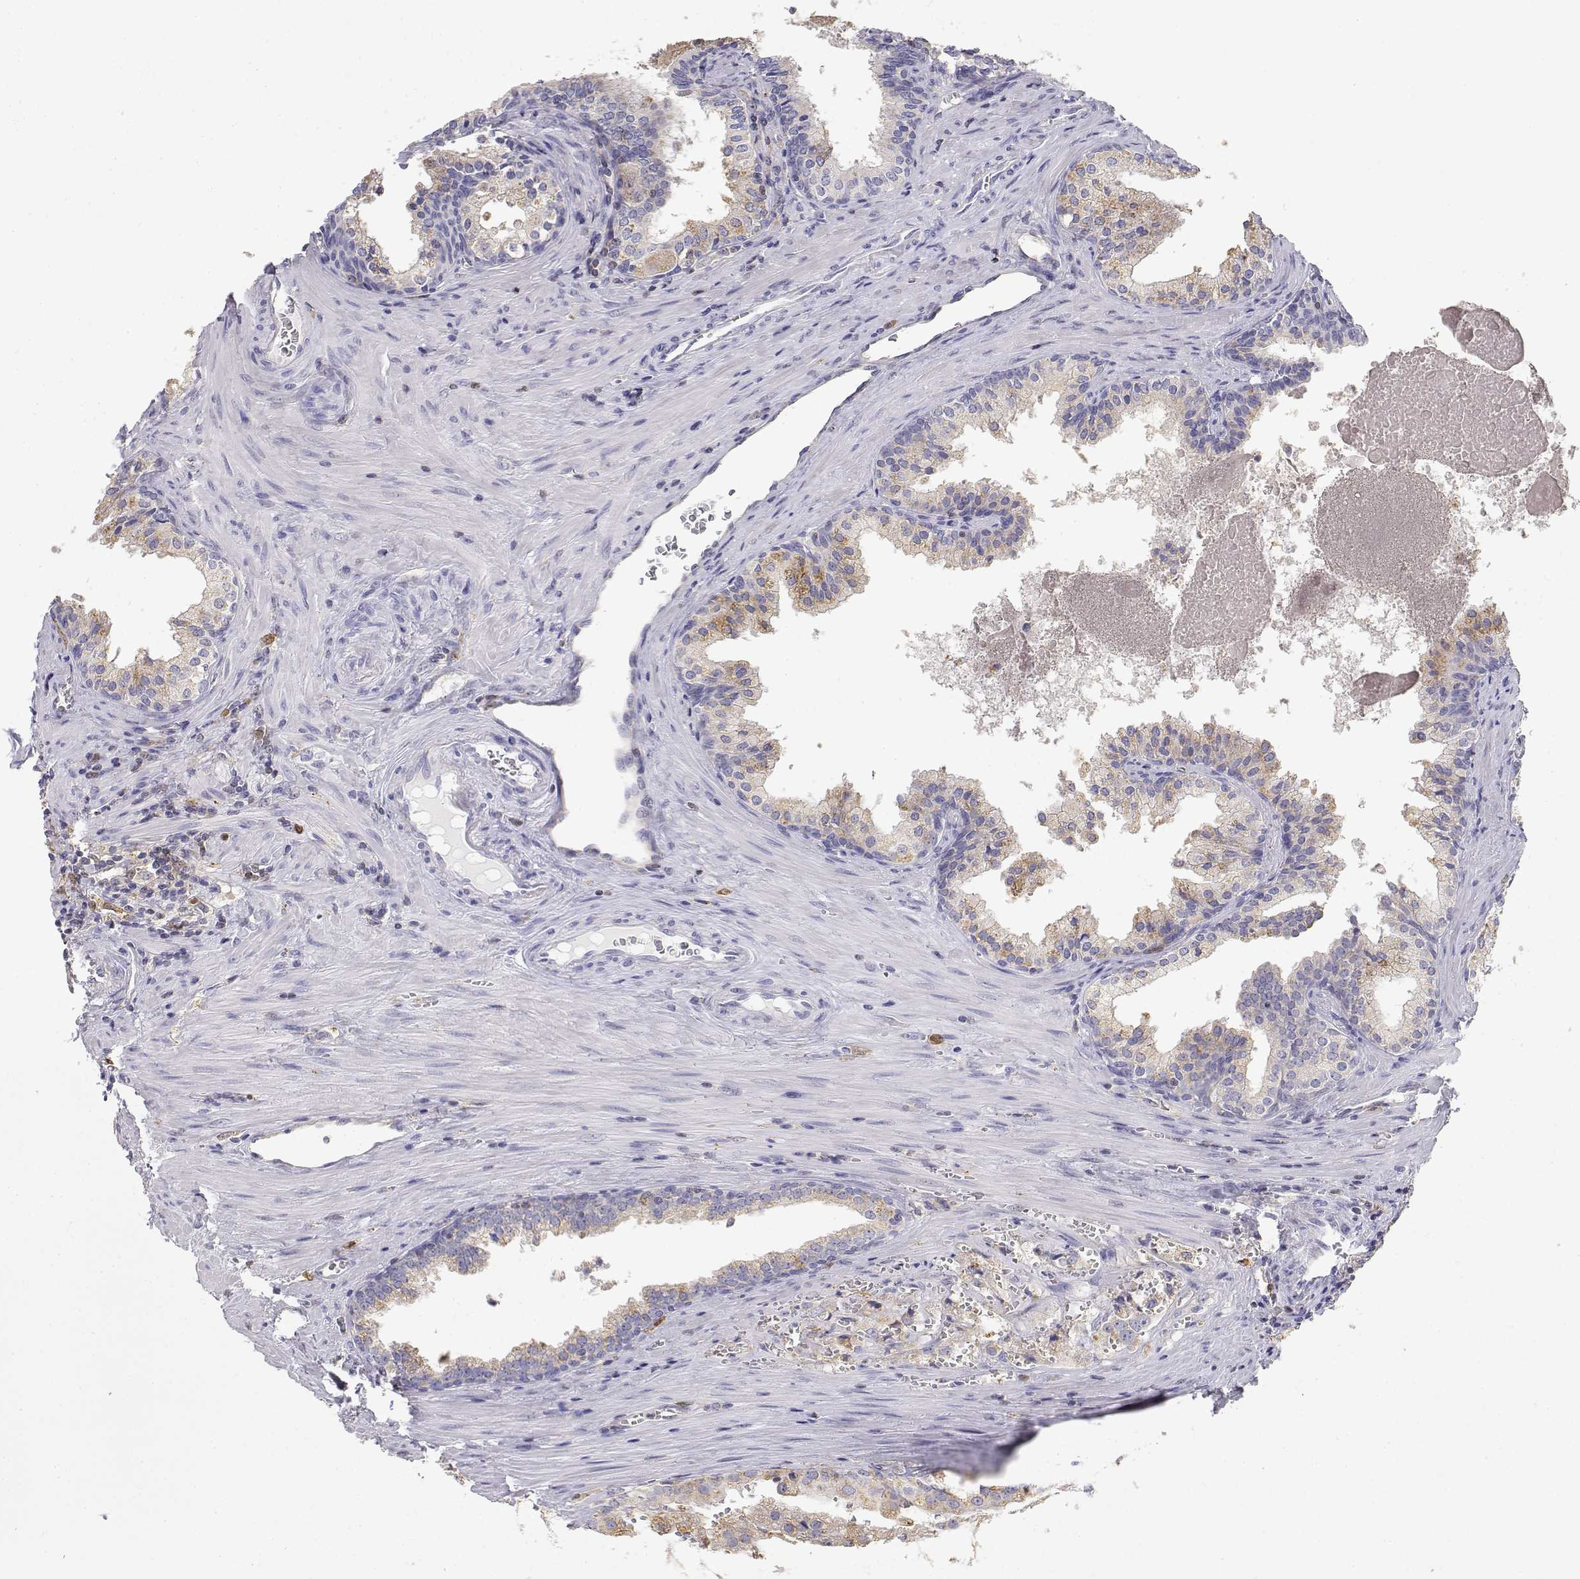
{"staining": {"intensity": "weak", "quantity": ">75%", "location": "cytoplasmic/membranous"}, "tissue": "prostate cancer", "cell_type": "Tumor cells", "image_type": "cancer", "snomed": [{"axis": "morphology", "description": "Adenocarcinoma, High grade"}, {"axis": "topography", "description": "Prostate"}], "caption": "Prostate cancer (adenocarcinoma (high-grade)) stained for a protein exhibits weak cytoplasmic/membranous positivity in tumor cells.", "gene": "ADA", "patient": {"sex": "male", "age": 68}}